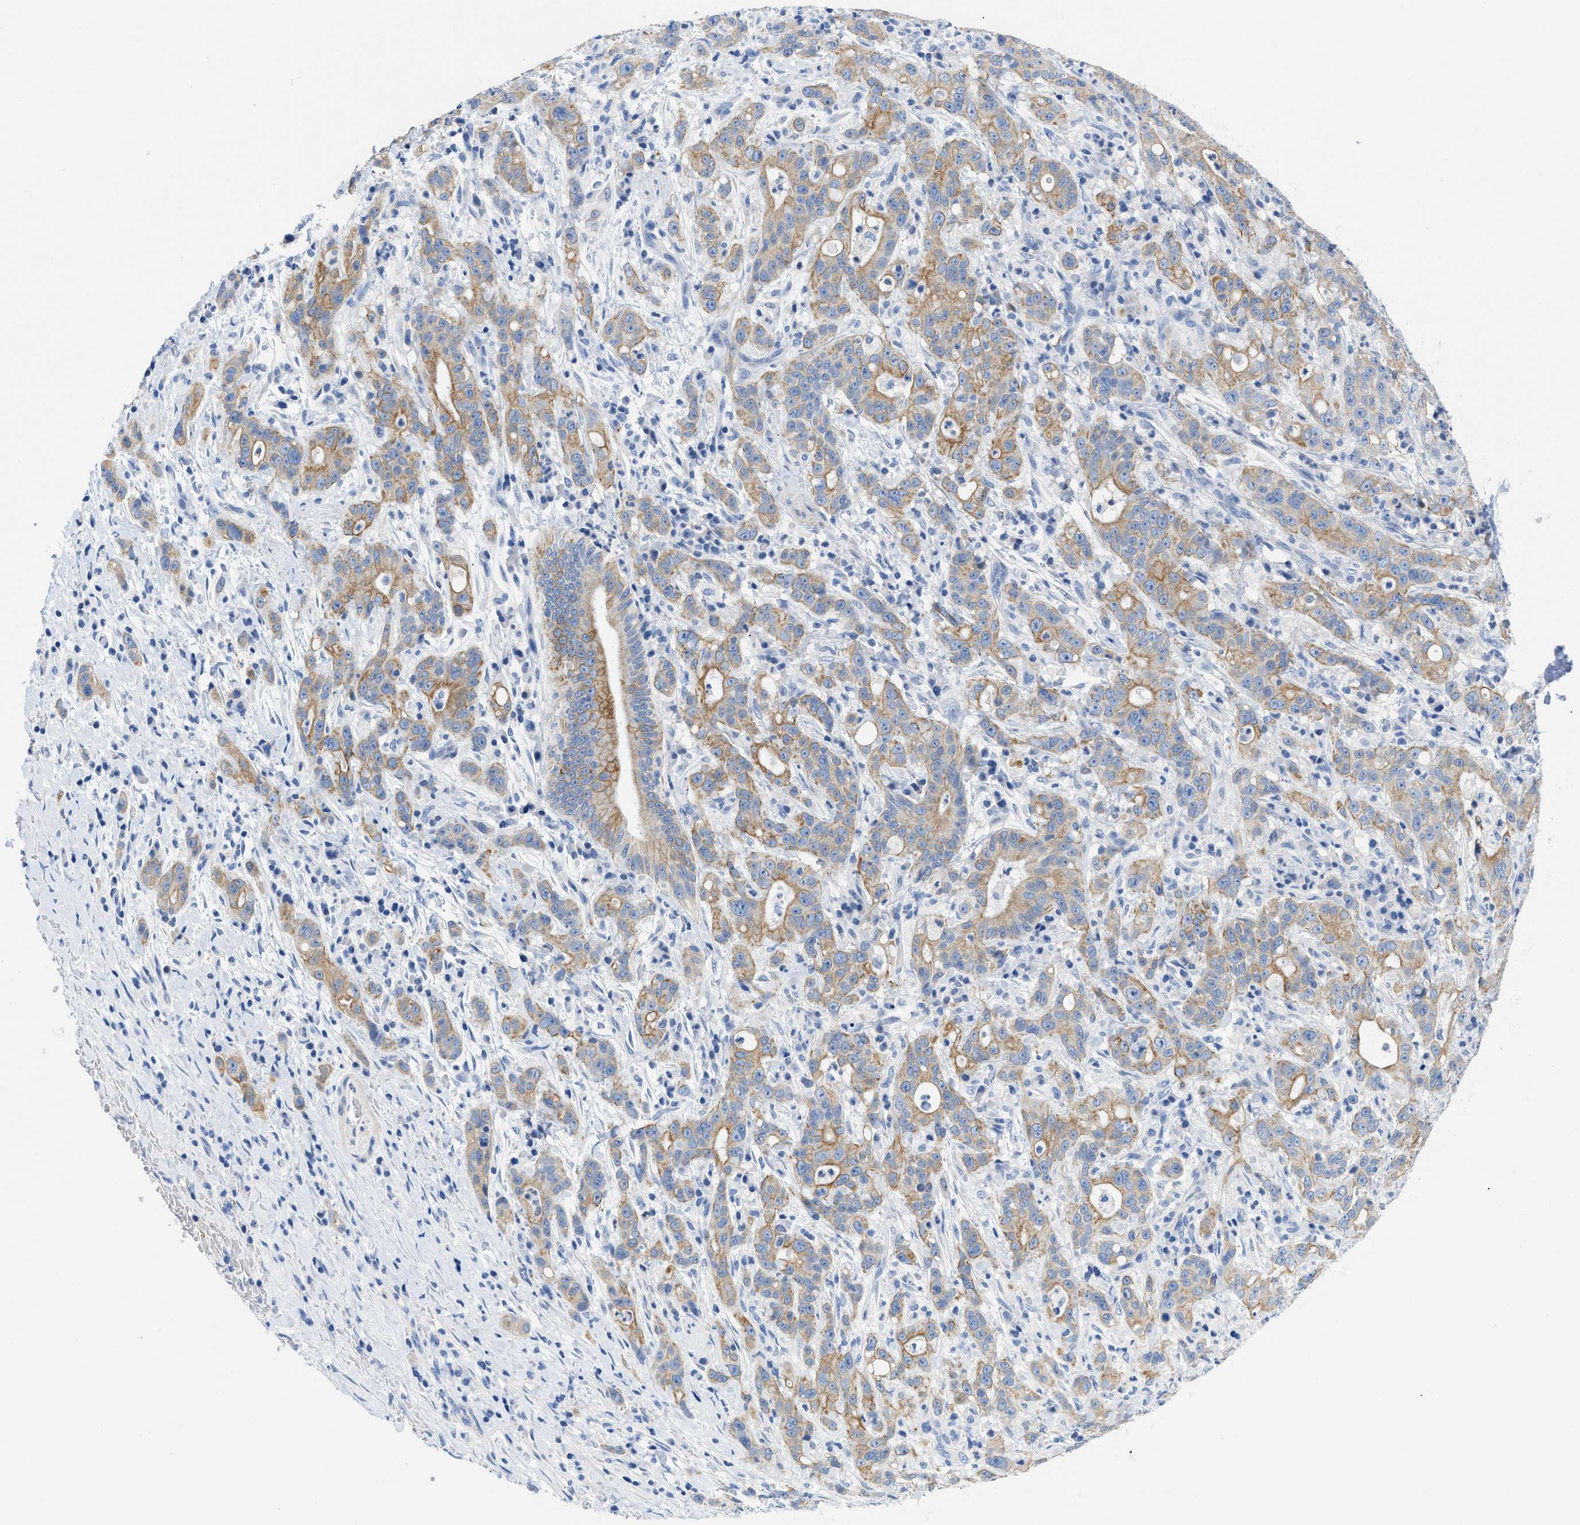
{"staining": {"intensity": "moderate", "quantity": ">75%", "location": "cytoplasmic/membranous"}, "tissue": "liver cancer", "cell_type": "Tumor cells", "image_type": "cancer", "snomed": [{"axis": "morphology", "description": "Cholangiocarcinoma"}, {"axis": "topography", "description": "Liver"}], "caption": "Liver cancer stained for a protein (brown) displays moderate cytoplasmic/membranous positive staining in approximately >75% of tumor cells.", "gene": "BPGM", "patient": {"sex": "female", "age": 38}}